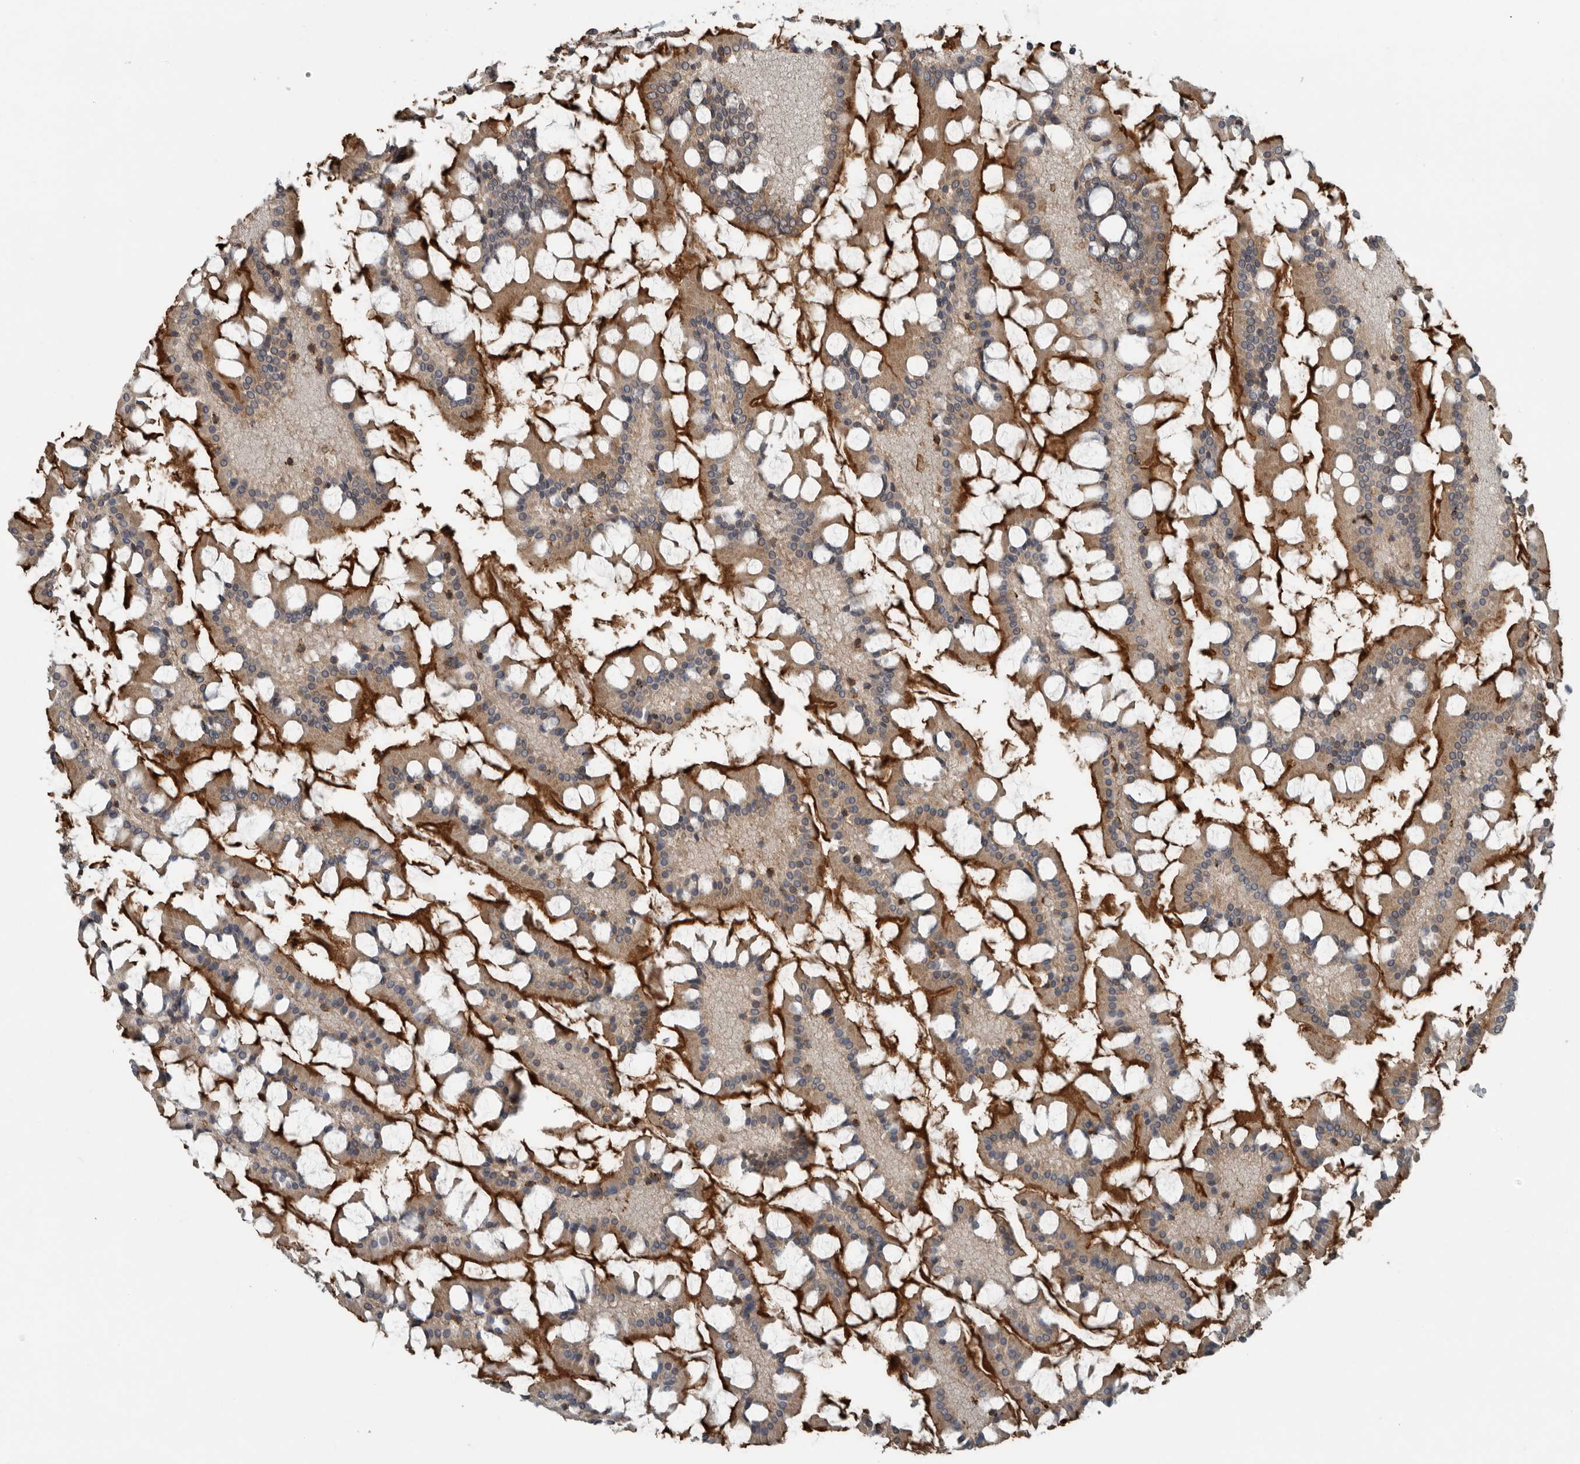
{"staining": {"intensity": "strong", "quantity": ">75%", "location": "cytoplasmic/membranous"}, "tissue": "small intestine", "cell_type": "Glandular cells", "image_type": "normal", "snomed": [{"axis": "morphology", "description": "Normal tissue, NOS"}, {"axis": "topography", "description": "Small intestine"}], "caption": "An IHC histopathology image of benign tissue is shown. Protein staining in brown labels strong cytoplasmic/membranous positivity in small intestine within glandular cells.", "gene": "AMFR", "patient": {"sex": "male", "age": 41}}